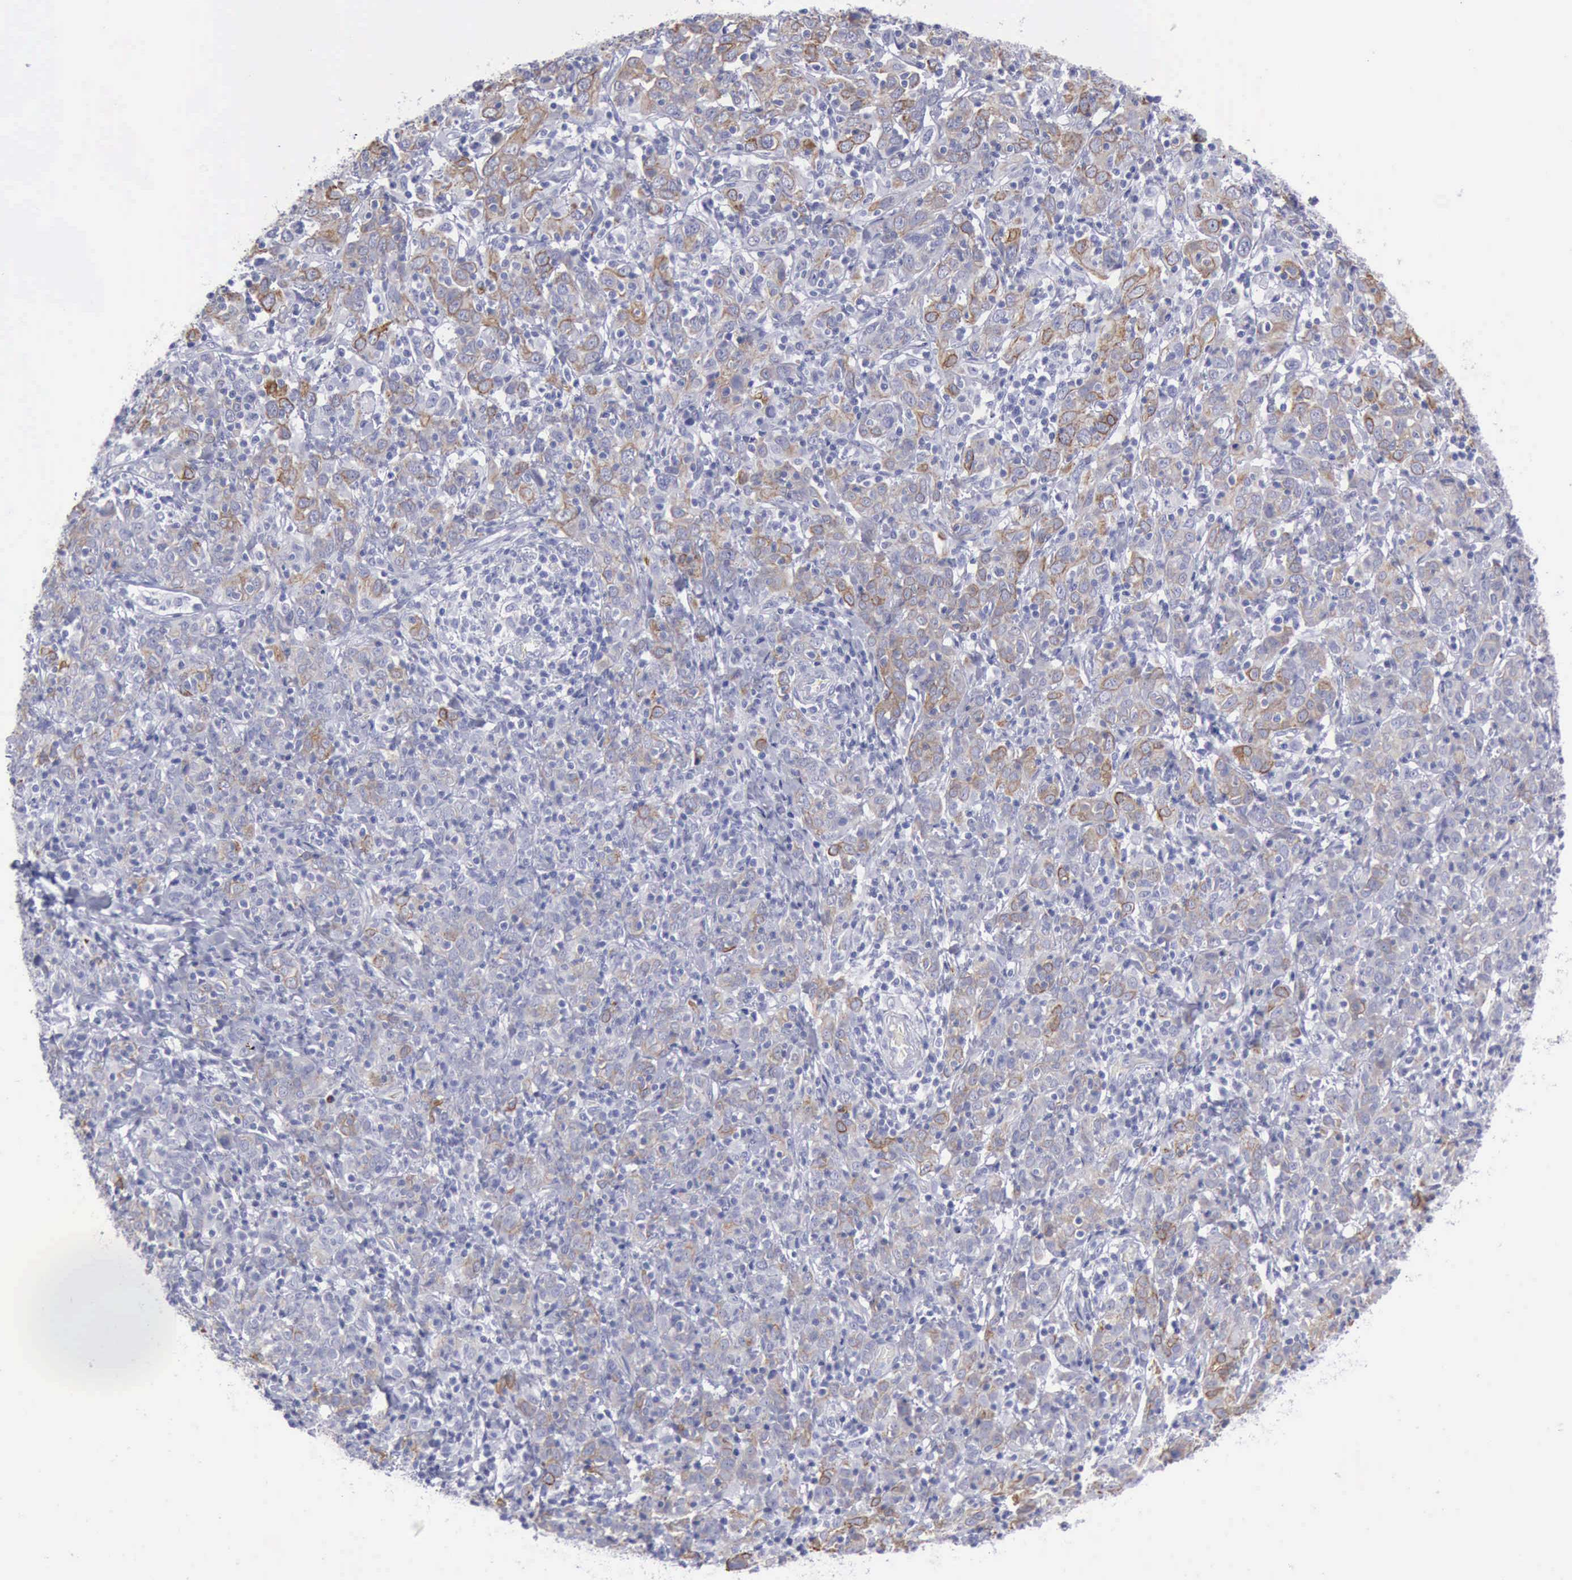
{"staining": {"intensity": "moderate", "quantity": "25%-75%", "location": "cytoplasmic/membranous"}, "tissue": "cervical cancer", "cell_type": "Tumor cells", "image_type": "cancer", "snomed": [{"axis": "morphology", "description": "Normal tissue, NOS"}, {"axis": "morphology", "description": "Squamous cell carcinoma, NOS"}, {"axis": "topography", "description": "Cervix"}], "caption": "A high-resolution micrograph shows immunohistochemistry (IHC) staining of cervical cancer, which reveals moderate cytoplasmic/membranous positivity in about 25%-75% of tumor cells. (brown staining indicates protein expression, while blue staining denotes nuclei).", "gene": "KRT13", "patient": {"sex": "female", "age": 67}}